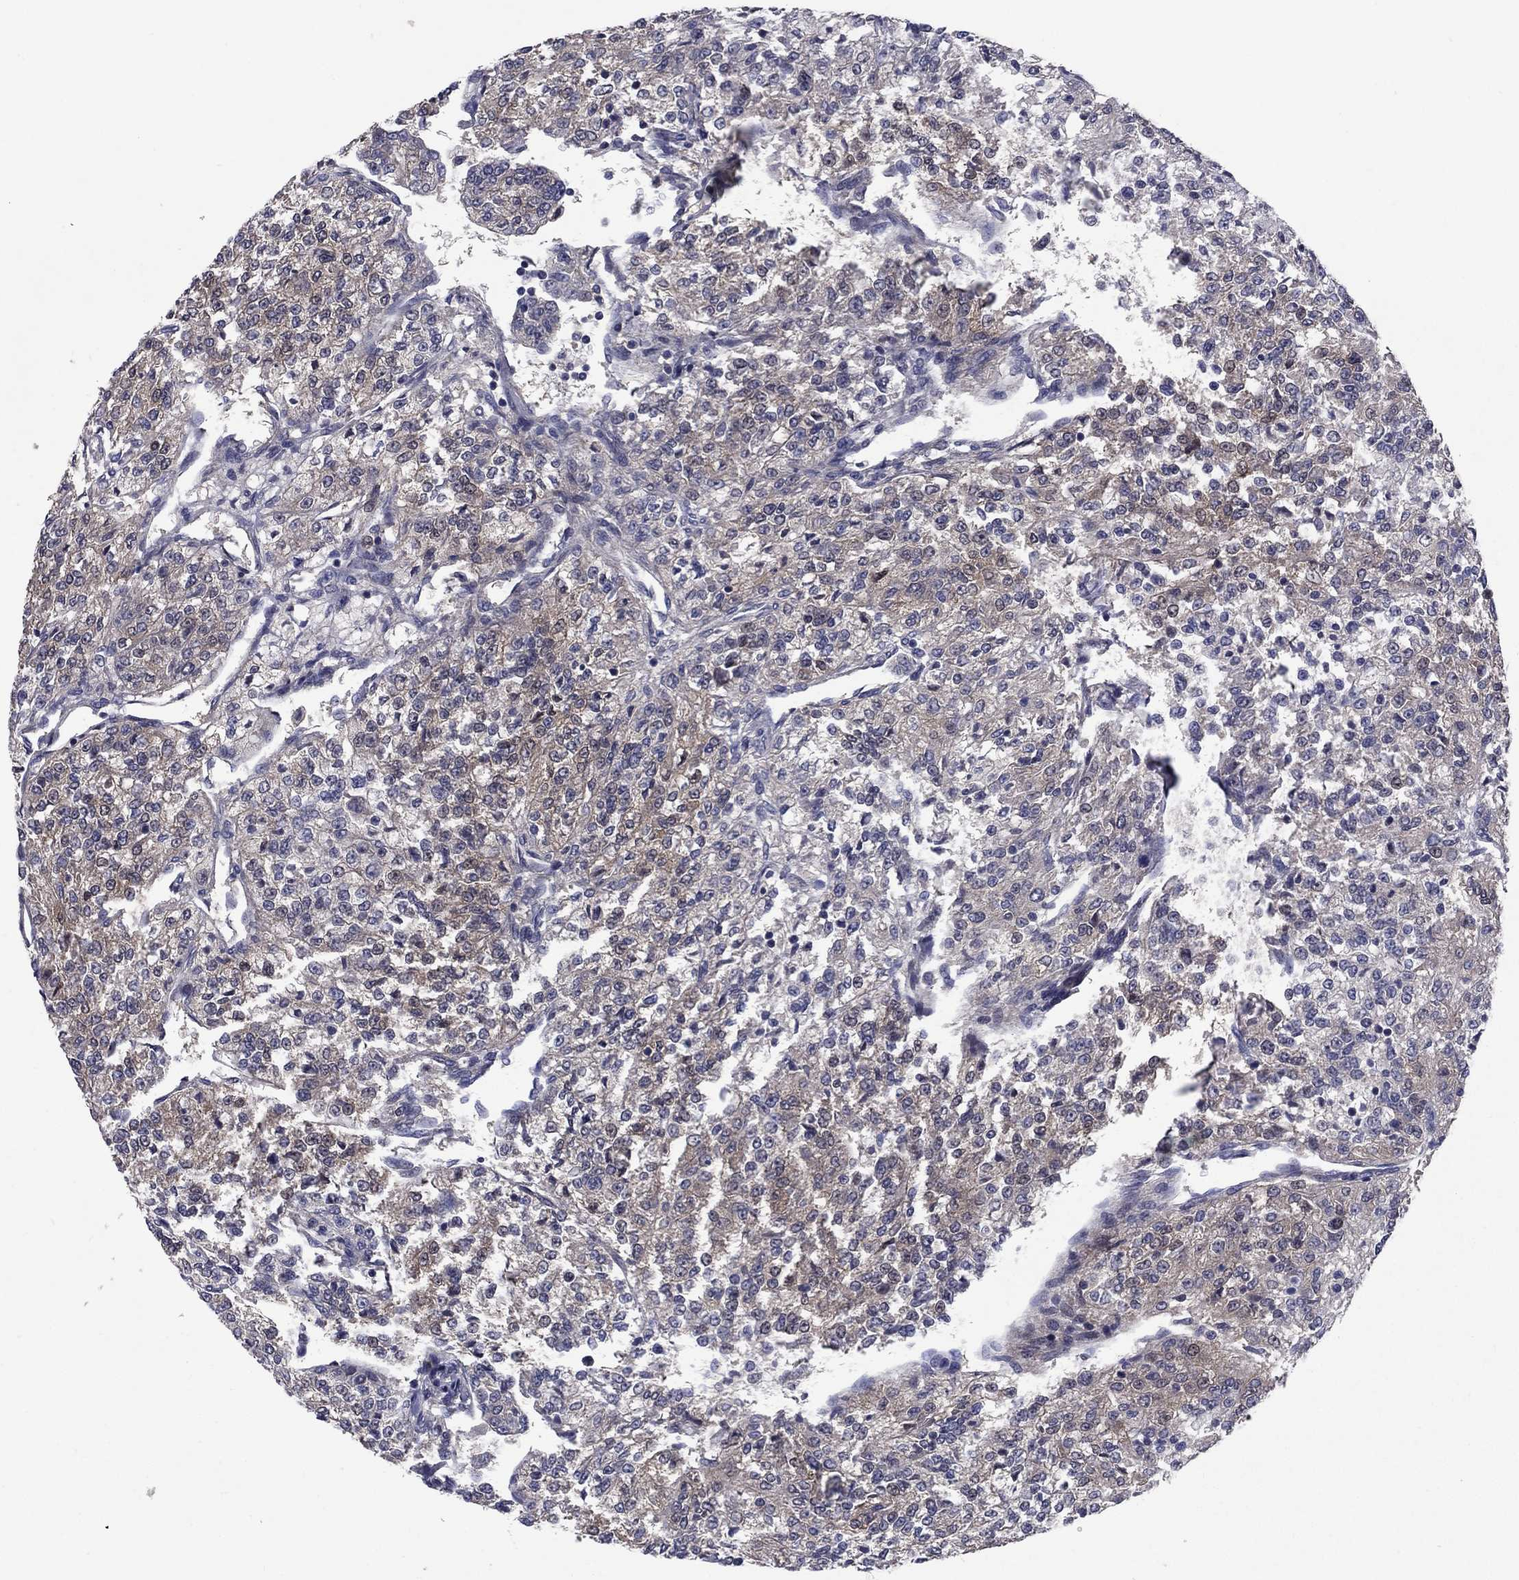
{"staining": {"intensity": "weak", "quantity": "25%-75%", "location": "cytoplasmic/membranous"}, "tissue": "renal cancer", "cell_type": "Tumor cells", "image_type": "cancer", "snomed": [{"axis": "morphology", "description": "Adenocarcinoma, NOS"}, {"axis": "topography", "description": "Kidney"}], "caption": "Adenocarcinoma (renal) tissue displays weak cytoplasmic/membranous positivity in about 25%-75% of tumor cells, visualized by immunohistochemistry.", "gene": "MSRB1", "patient": {"sex": "female", "age": 63}}